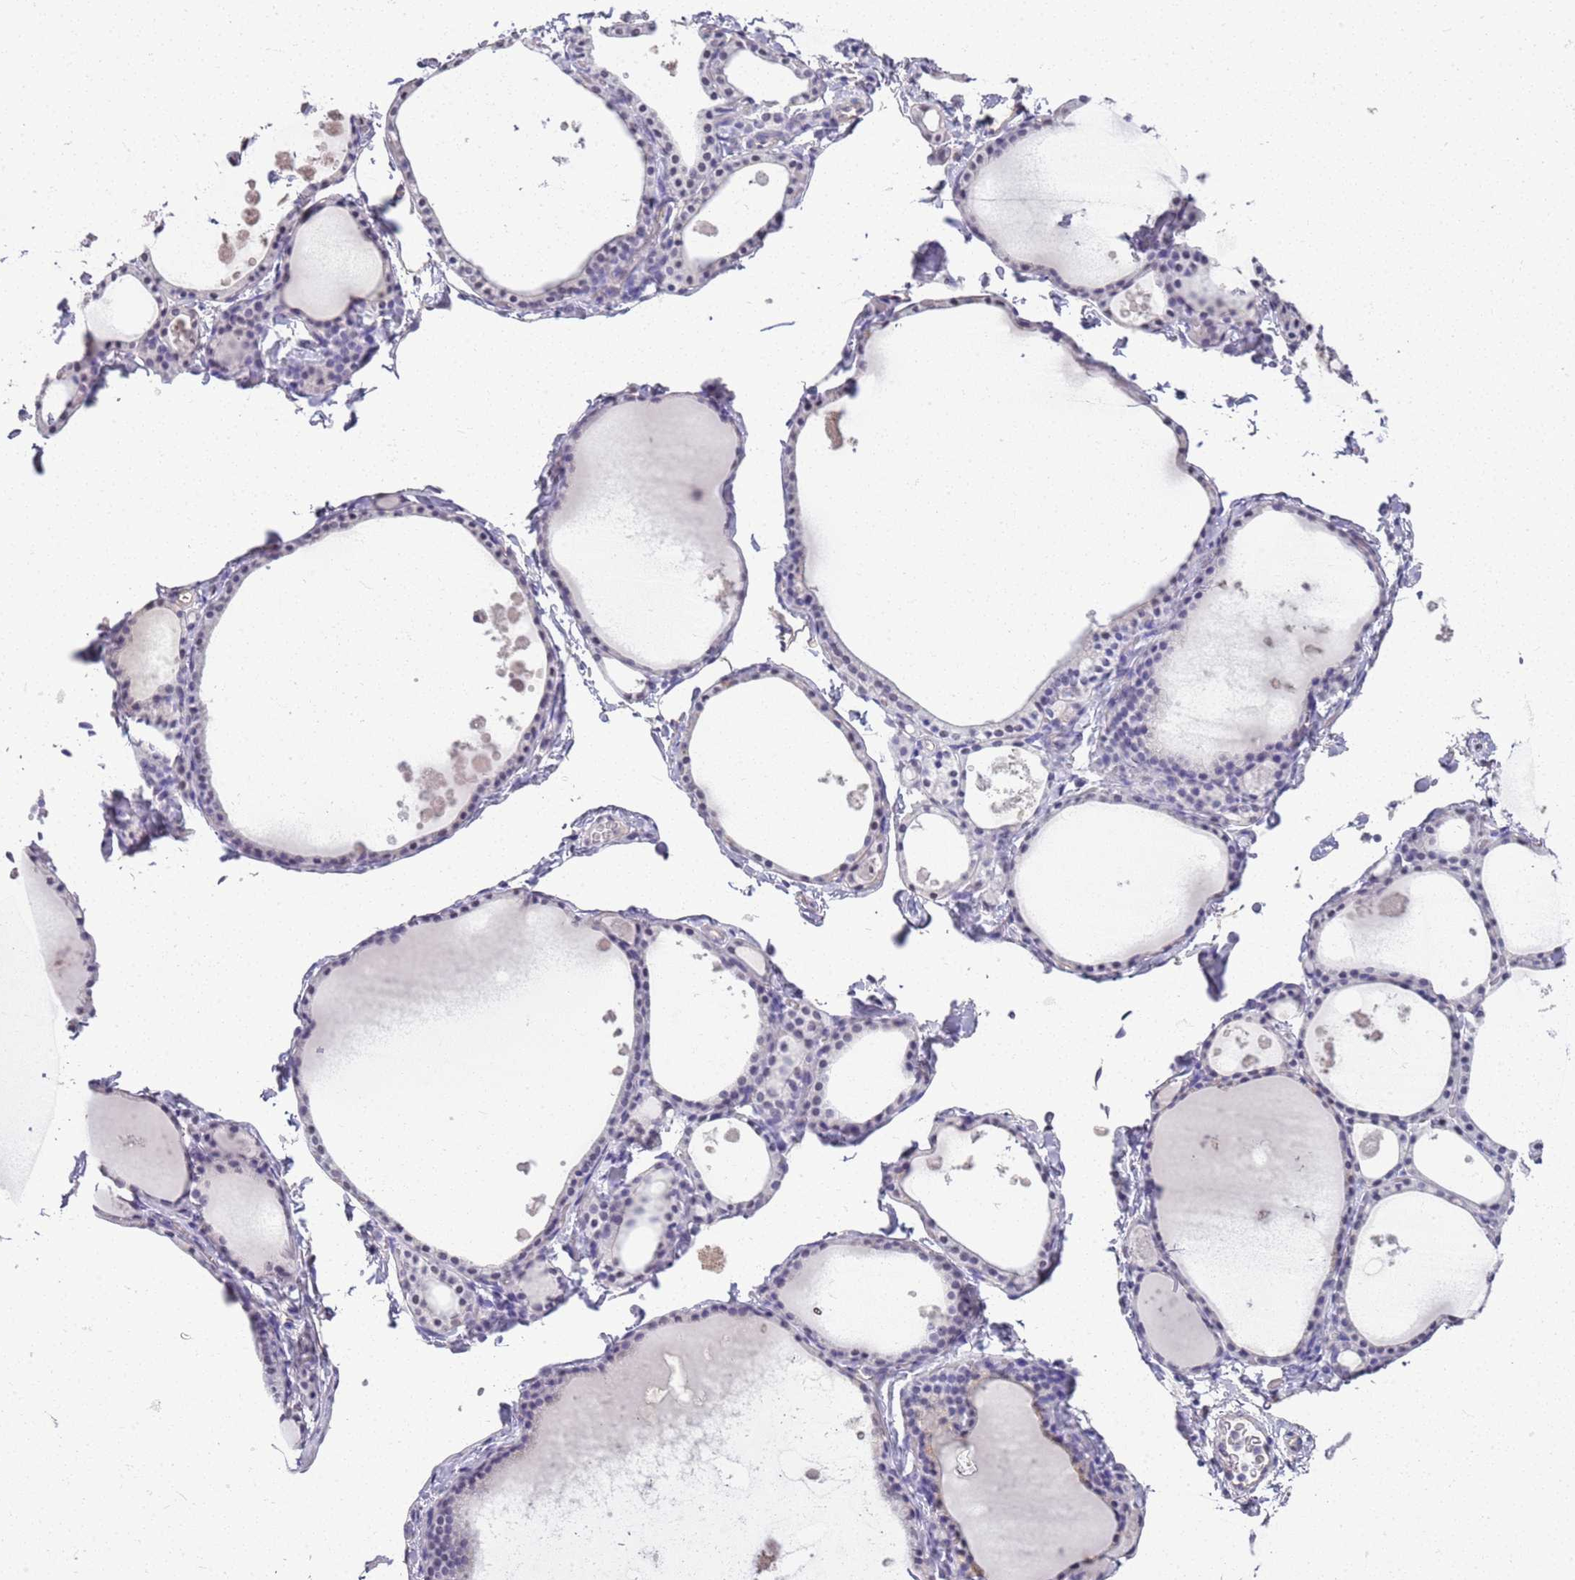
{"staining": {"intensity": "negative", "quantity": "none", "location": "none"}, "tissue": "thyroid gland", "cell_type": "Glandular cells", "image_type": "normal", "snomed": [{"axis": "morphology", "description": "Normal tissue, NOS"}, {"axis": "topography", "description": "Thyroid gland"}], "caption": "This is an immunohistochemistry micrograph of unremarkable thyroid gland. There is no positivity in glandular cells.", "gene": "CTRC", "patient": {"sex": "male", "age": 56}}